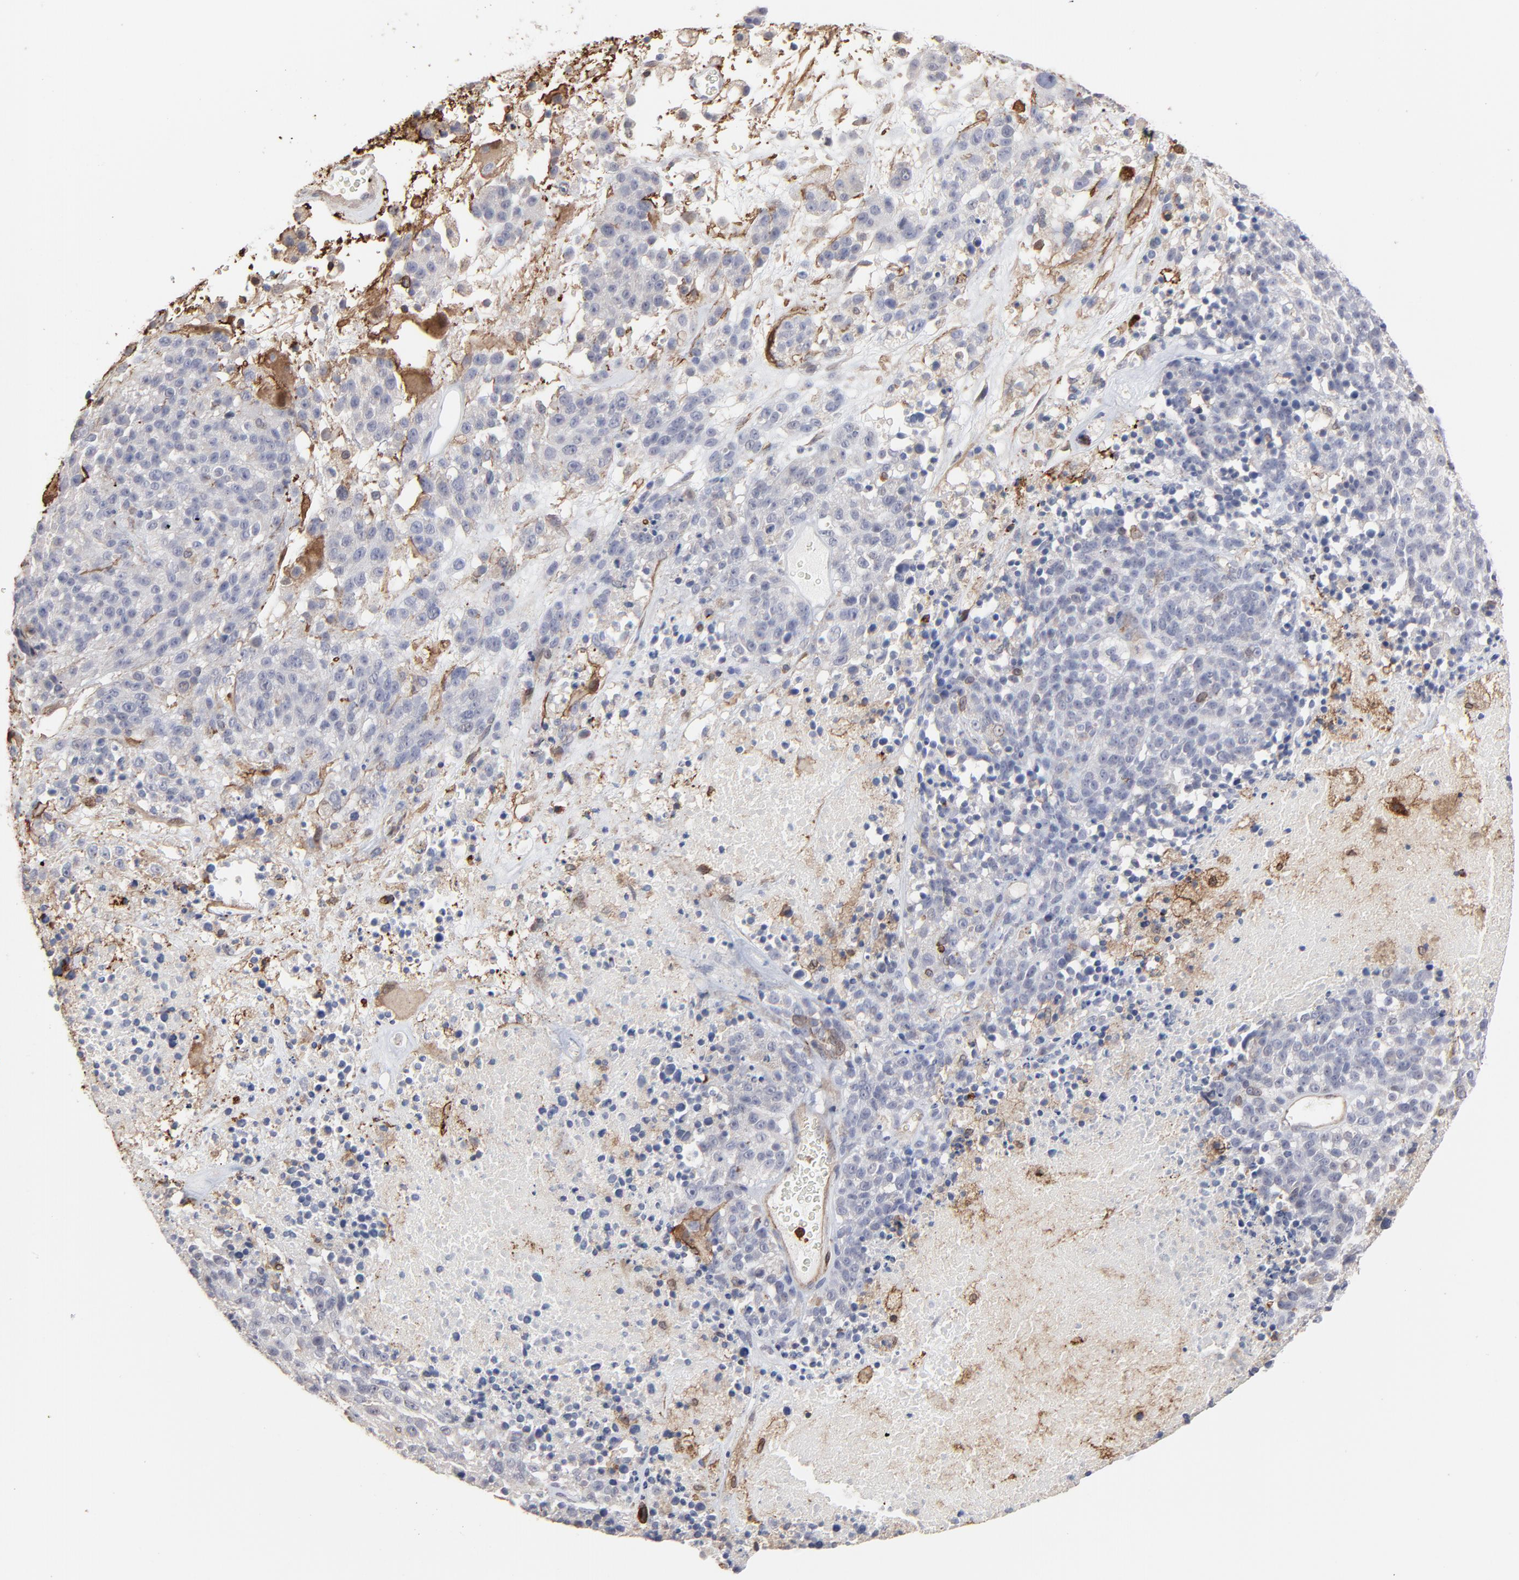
{"staining": {"intensity": "negative", "quantity": "none", "location": "none"}, "tissue": "melanoma", "cell_type": "Tumor cells", "image_type": "cancer", "snomed": [{"axis": "morphology", "description": "Malignant melanoma, Metastatic site"}, {"axis": "topography", "description": "Cerebral cortex"}], "caption": "Tumor cells show no significant protein staining in malignant melanoma (metastatic site).", "gene": "SLC6A14", "patient": {"sex": "female", "age": 52}}